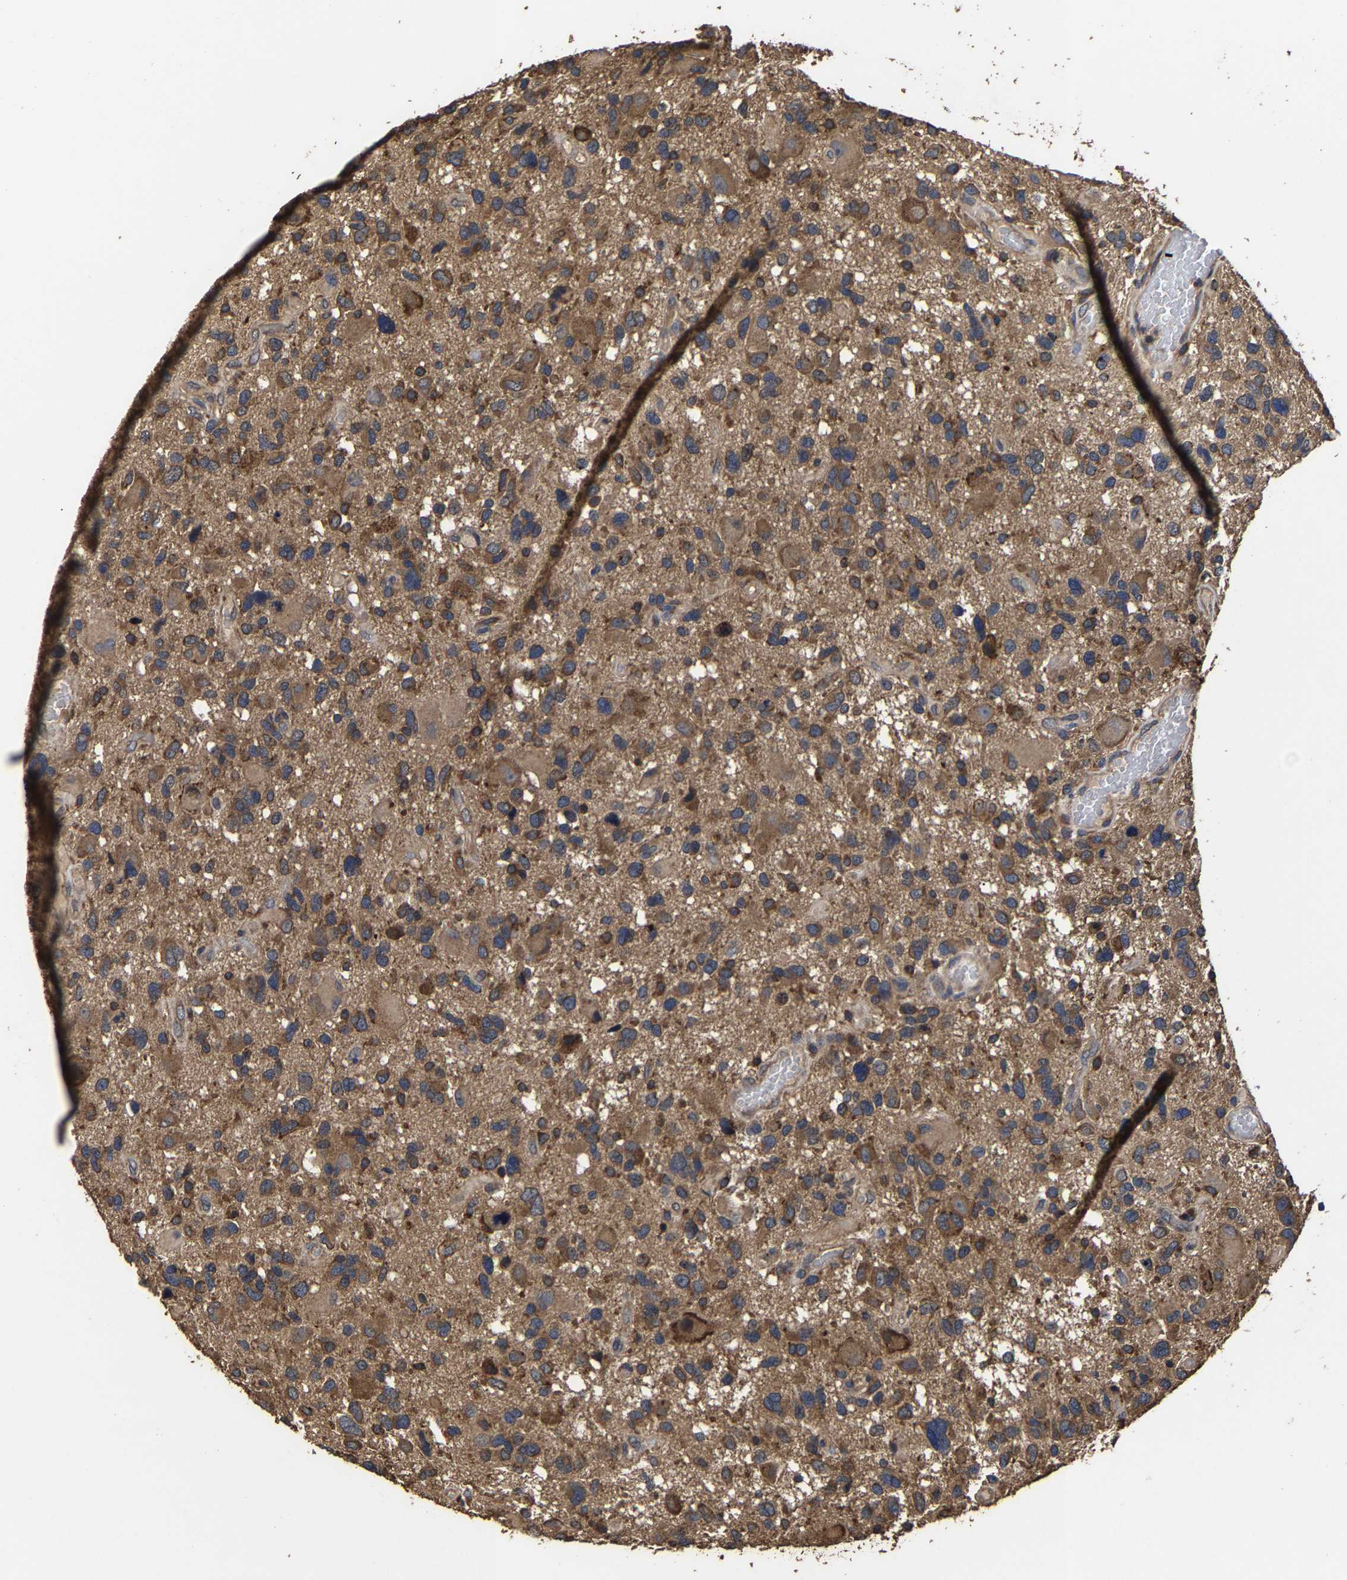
{"staining": {"intensity": "moderate", "quantity": ">75%", "location": "cytoplasmic/membranous"}, "tissue": "glioma", "cell_type": "Tumor cells", "image_type": "cancer", "snomed": [{"axis": "morphology", "description": "Glioma, malignant, High grade"}, {"axis": "topography", "description": "Brain"}], "caption": "About >75% of tumor cells in malignant high-grade glioma reveal moderate cytoplasmic/membranous protein staining as visualized by brown immunohistochemical staining.", "gene": "ITCH", "patient": {"sex": "male", "age": 33}}